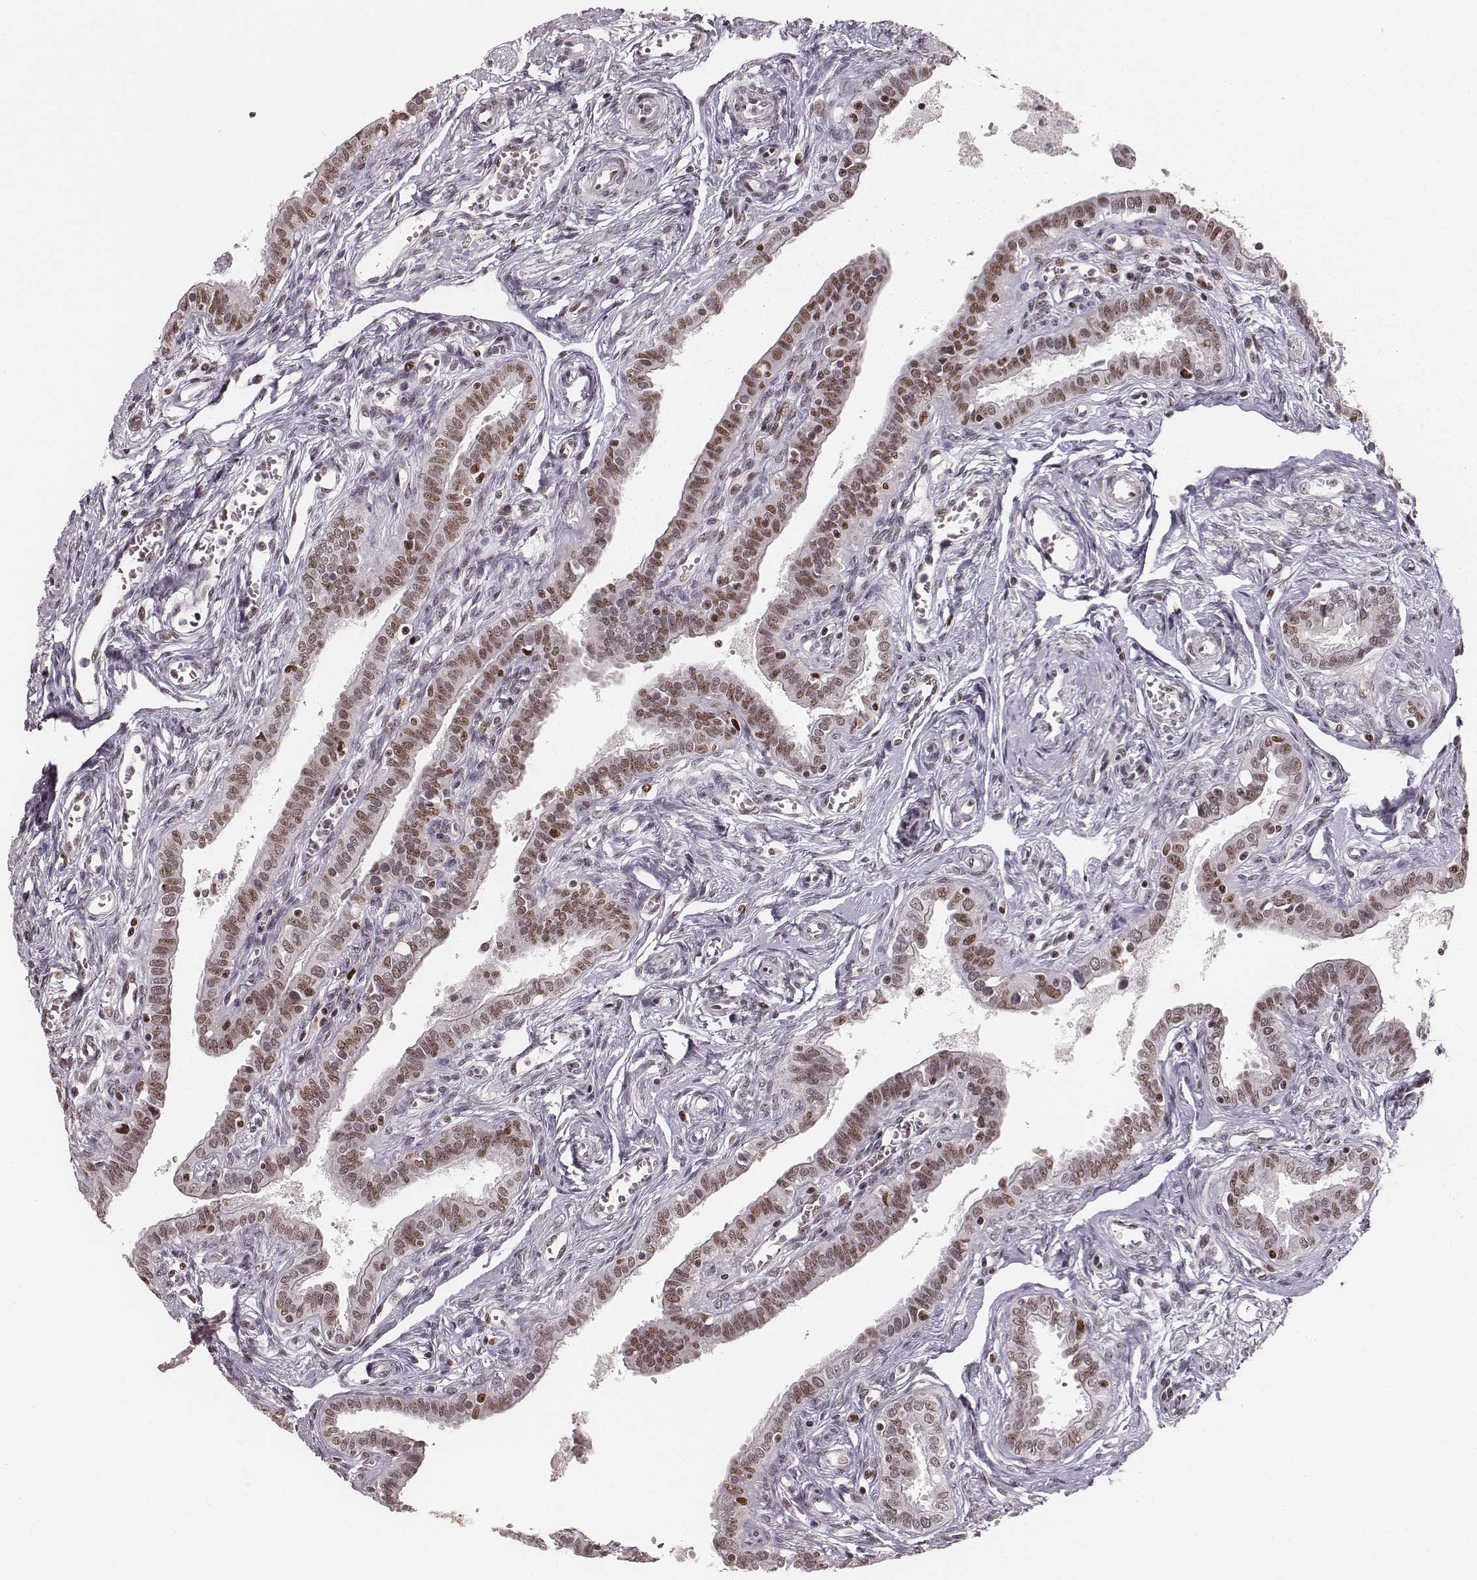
{"staining": {"intensity": "moderate", "quantity": ">75%", "location": "nuclear"}, "tissue": "fallopian tube", "cell_type": "Glandular cells", "image_type": "normal", "snomed": [{"axis": "morphology", "description": "Normal tissue, NOS"}, {"axis": "morphology", "description": "Carcinoma, endometroid"}, {"axis": "topography", "description": "Fallopian tube"}, {"axis": "topography", "description": "Ovary"}], "caption": "Fallopian tube stained for a protein (brown) demonstrates moderate nuclear positive positivity in about >75% of glandular cells.", "gene": "PARP1", "patient": {"sex": "female", "age": 42}}